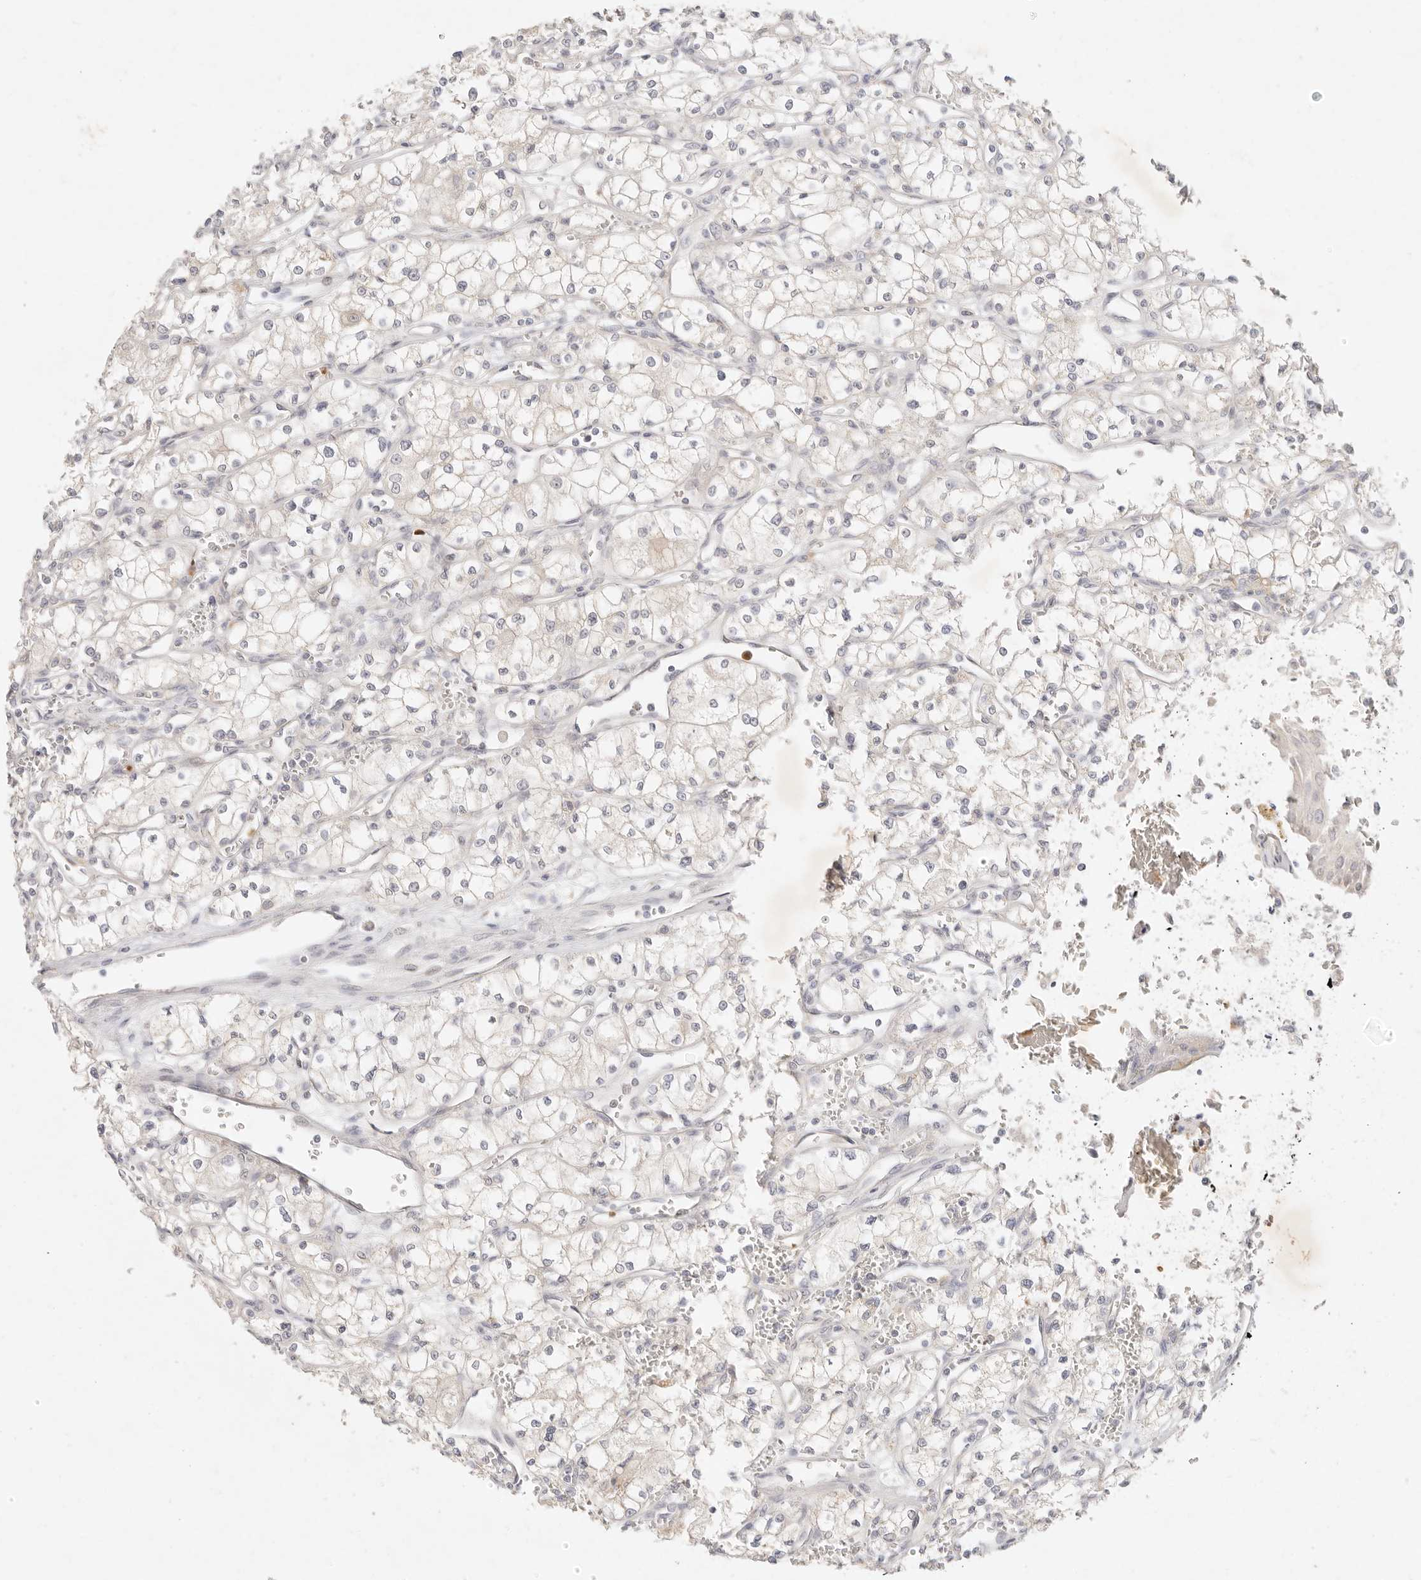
{"staining": {"intensity": "negative", "quantity": "none", "location": "none"}, "tissue": "renal cancer", "cell_type": "Tumor cells", "image_type": "cancer", "snomed": [{"axis": "morphology", "description": "Adenocarcinoma, NOS"}, {"axis": "topography", "description": "Kidney"}], "caption": "The image demonstrates no significant expression in tumor cells of renal cancer.", "gene": "GPR84", "patient": {"sex": "male", "age": 59}}